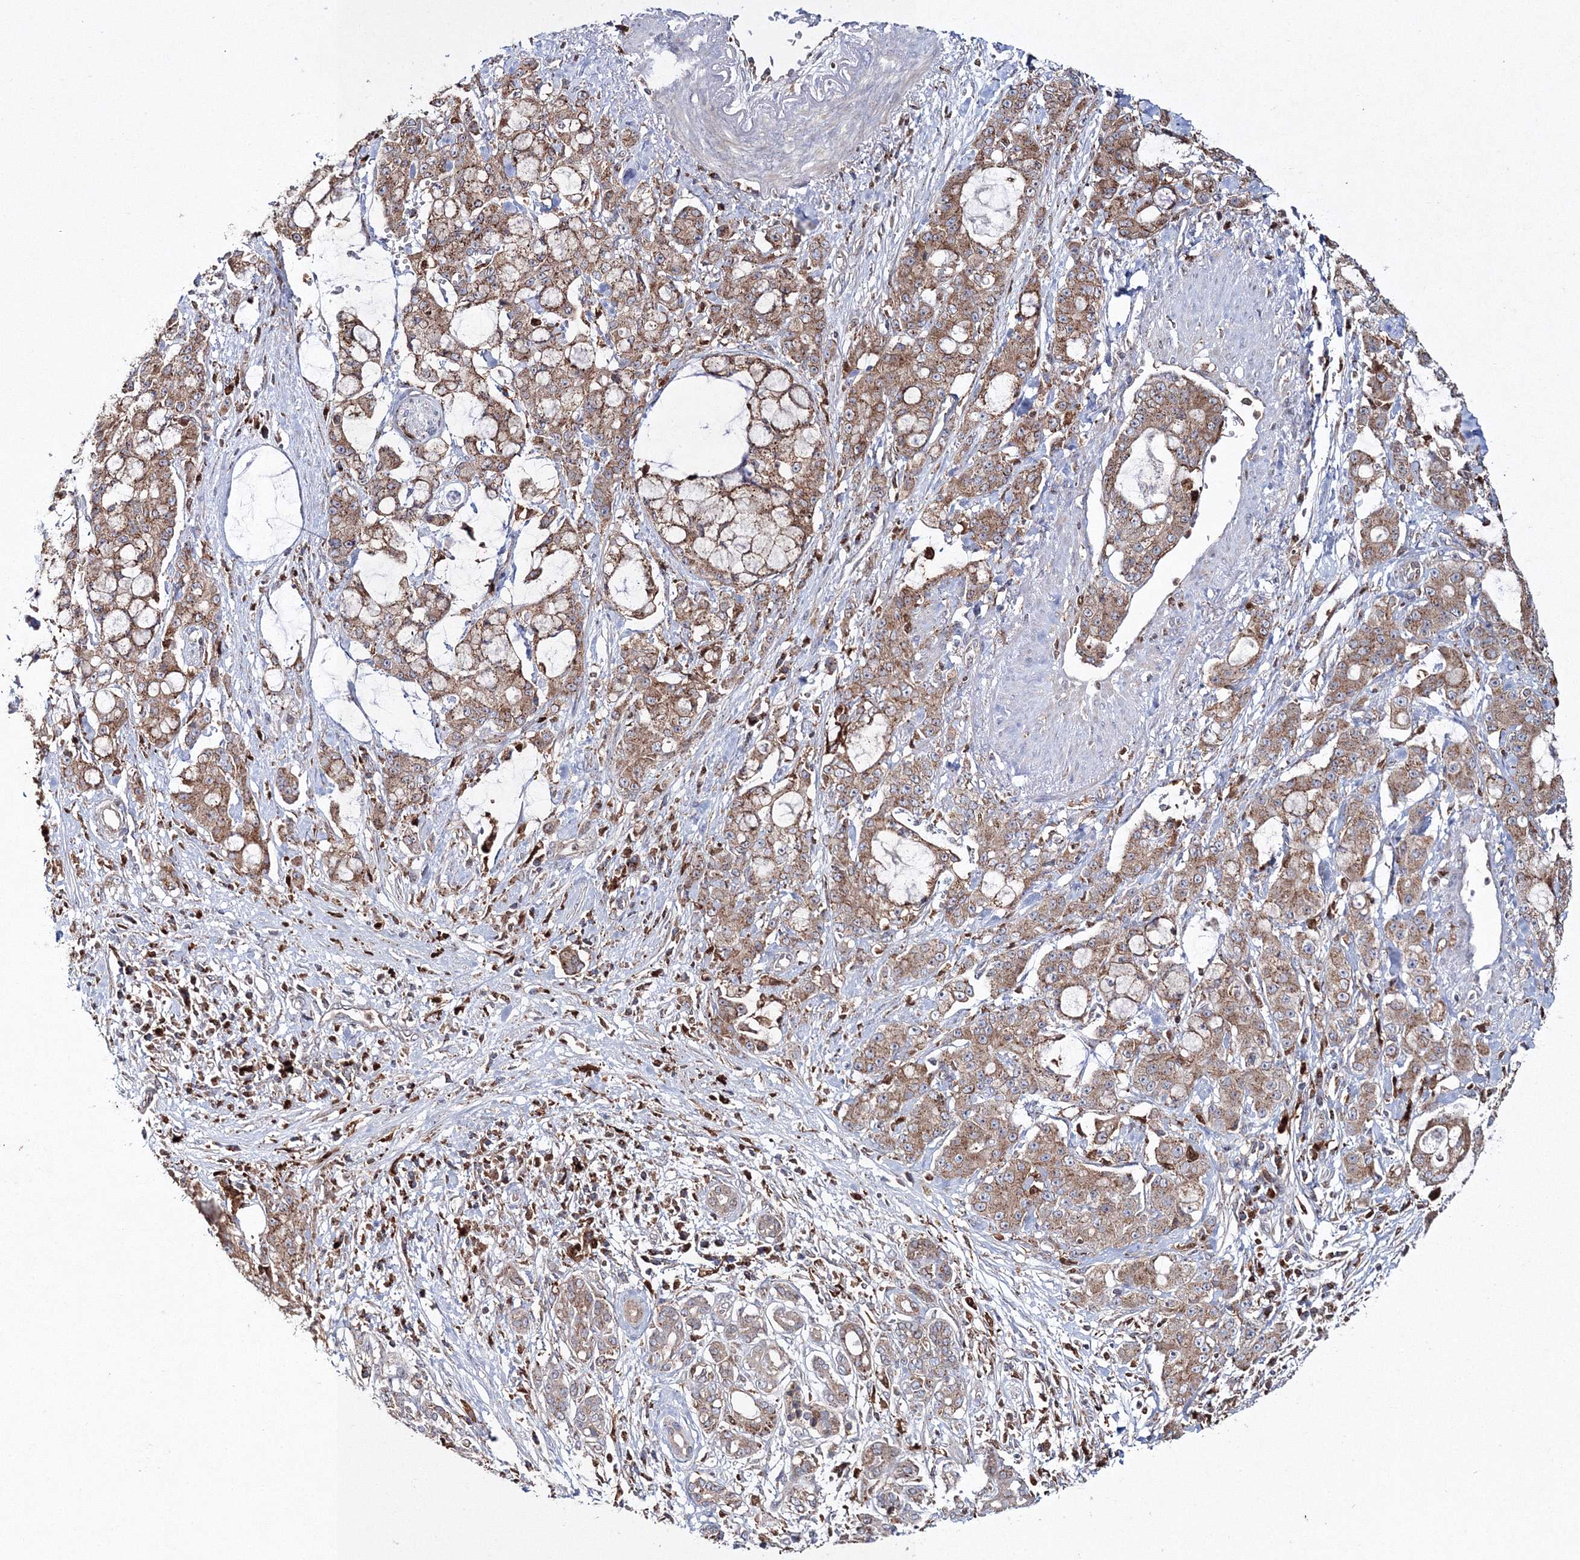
{"staining": {"intensity": "moderate", "quantity": ">75%", "location": "cytoplasmic/membranous"}, "tissue": "pancreatic cancer", "cell_type": "Tumor cells", "image_type": "cancer", "snomed": [{"axis": "morphology", "description": "Adenocarcinoma, NOS"}, {"axis": "topography", "description": "Pancreas"}], "caption": "Immunohistochemical staining of human pancreatic cancer shows moderate cytoplasmic/membranous protein staining in approximately >75% of tumor cells. (Stains: DAB (3,3'-diaminobenzidine) in brown, nuclei in blue, Microscopy: brightfield microscopy at high magnification).", "gene": "ARCN1", "patient": {"sex": "female", "age": 73}}